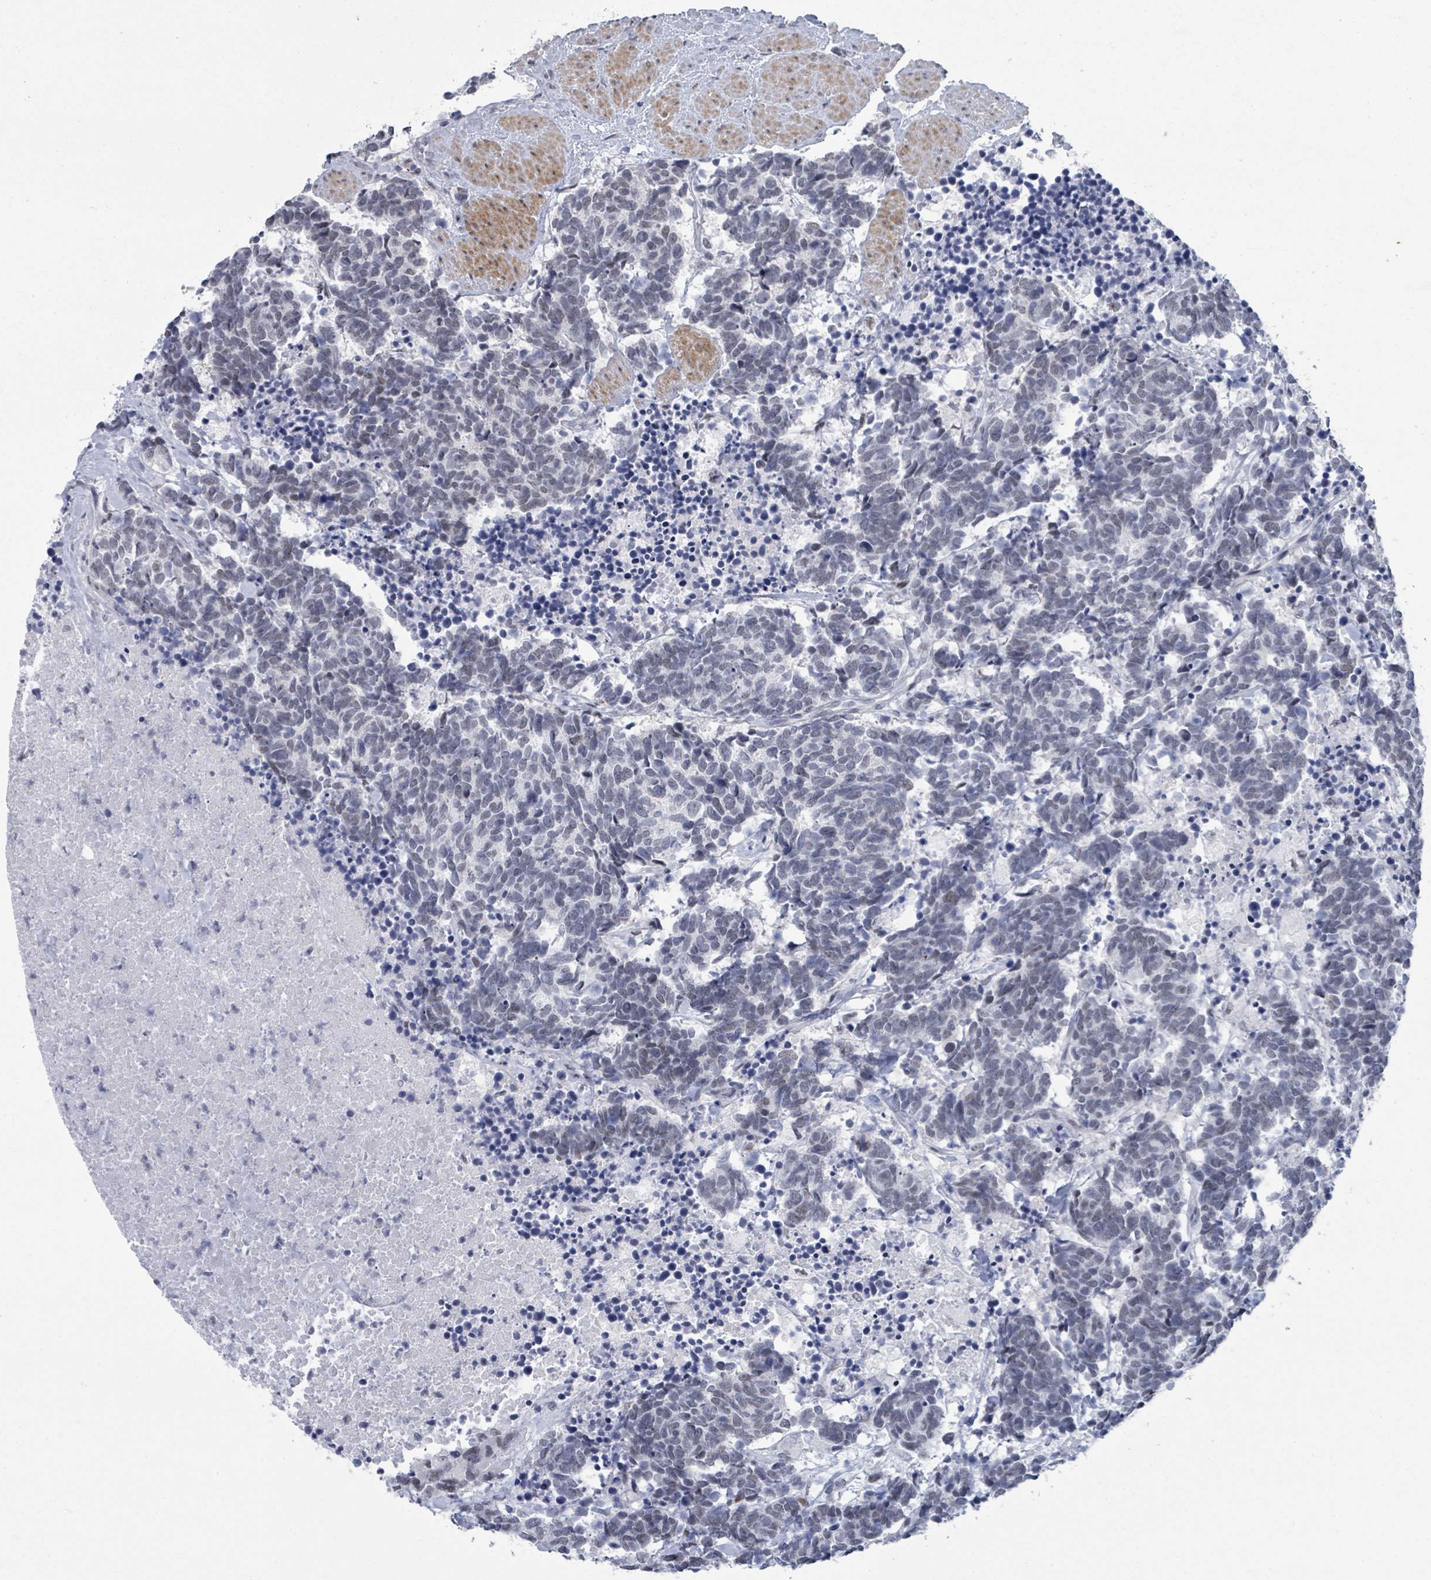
{"staining": {"intensity": "weak", "quantity": "25%-75%", "location": "nuclear"}, "tissue": "carcinoid", "cell_type": "Tumor cells", "image_type": "cancer", "snomed": [{"axis": "morphology", "description": "Carcinoma, NOS"}, {"axis": "morphology", "description": "Carcinoid, malignant, NOS"}, {"axis": "topography", "description": "Prostate"}], "caption": "Immunohistochemistry (IHC) of carcinoma displays low levels of weak nuclear staining in approximately 25%-75% of tumor cells.", "gene": "CT45A5", "patient": {"sex": "male", "age": 57}}